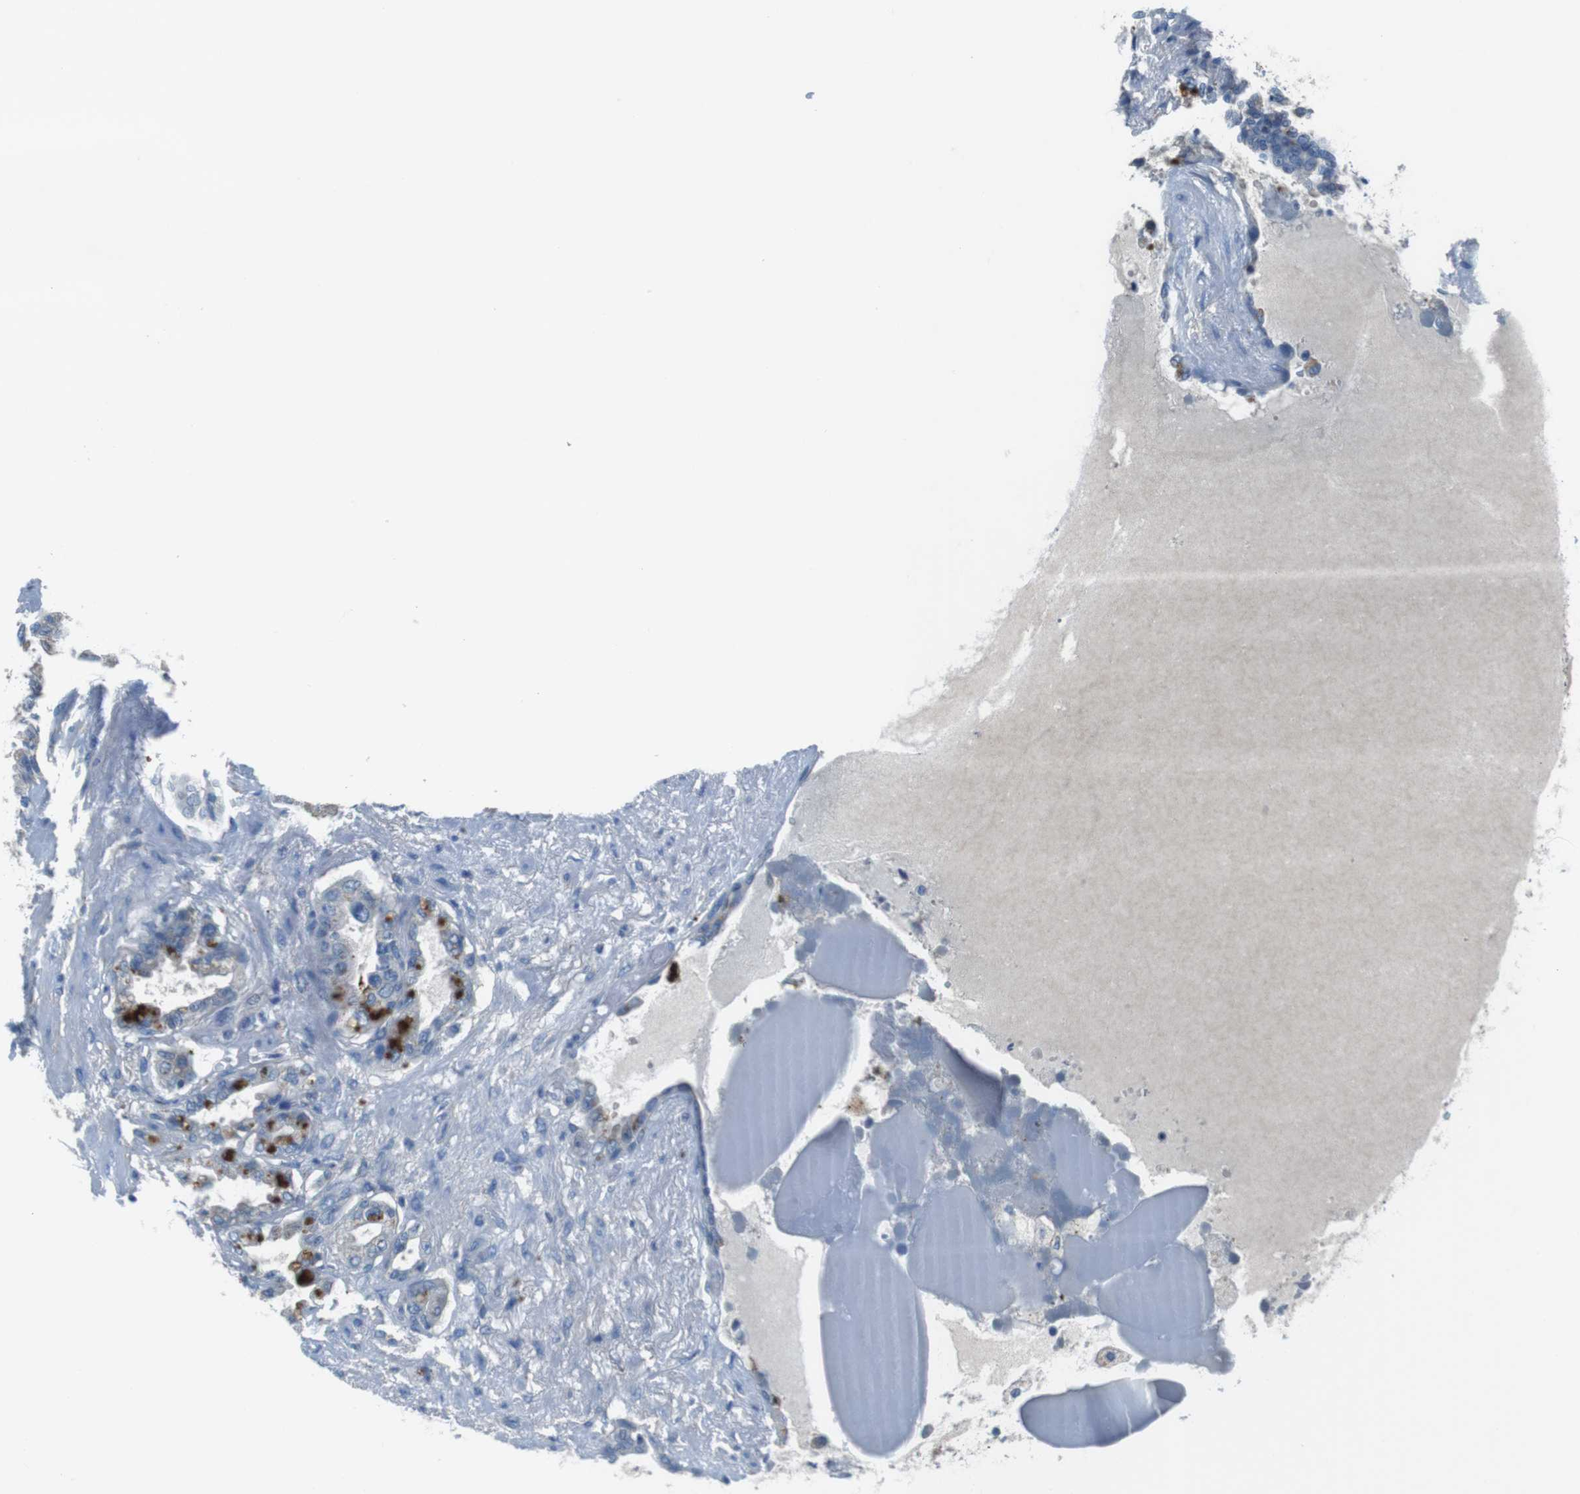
{"staining": {"intensity": "moderate", "quantity": "25%-75%", "location": "cytoplasmic/membranous"}, "tissue": "seminal vesicle", "cell_type": "Glandular cells", "image_type": "normal", "snomed": [{"axis": "morphology", "description": "Normal tissue, NOS"}, {"axis": "topography", "description": "Seminal veicle"}], "caption": "This is a micrograph of immunohistochemistry (IHC) staining of normal seminal vesicle, which shows moderate expression in the cytoplasmic/membranous of glandular cells.", "gene": "TULP3", "patient": {"sex": "male", "age": 61}}